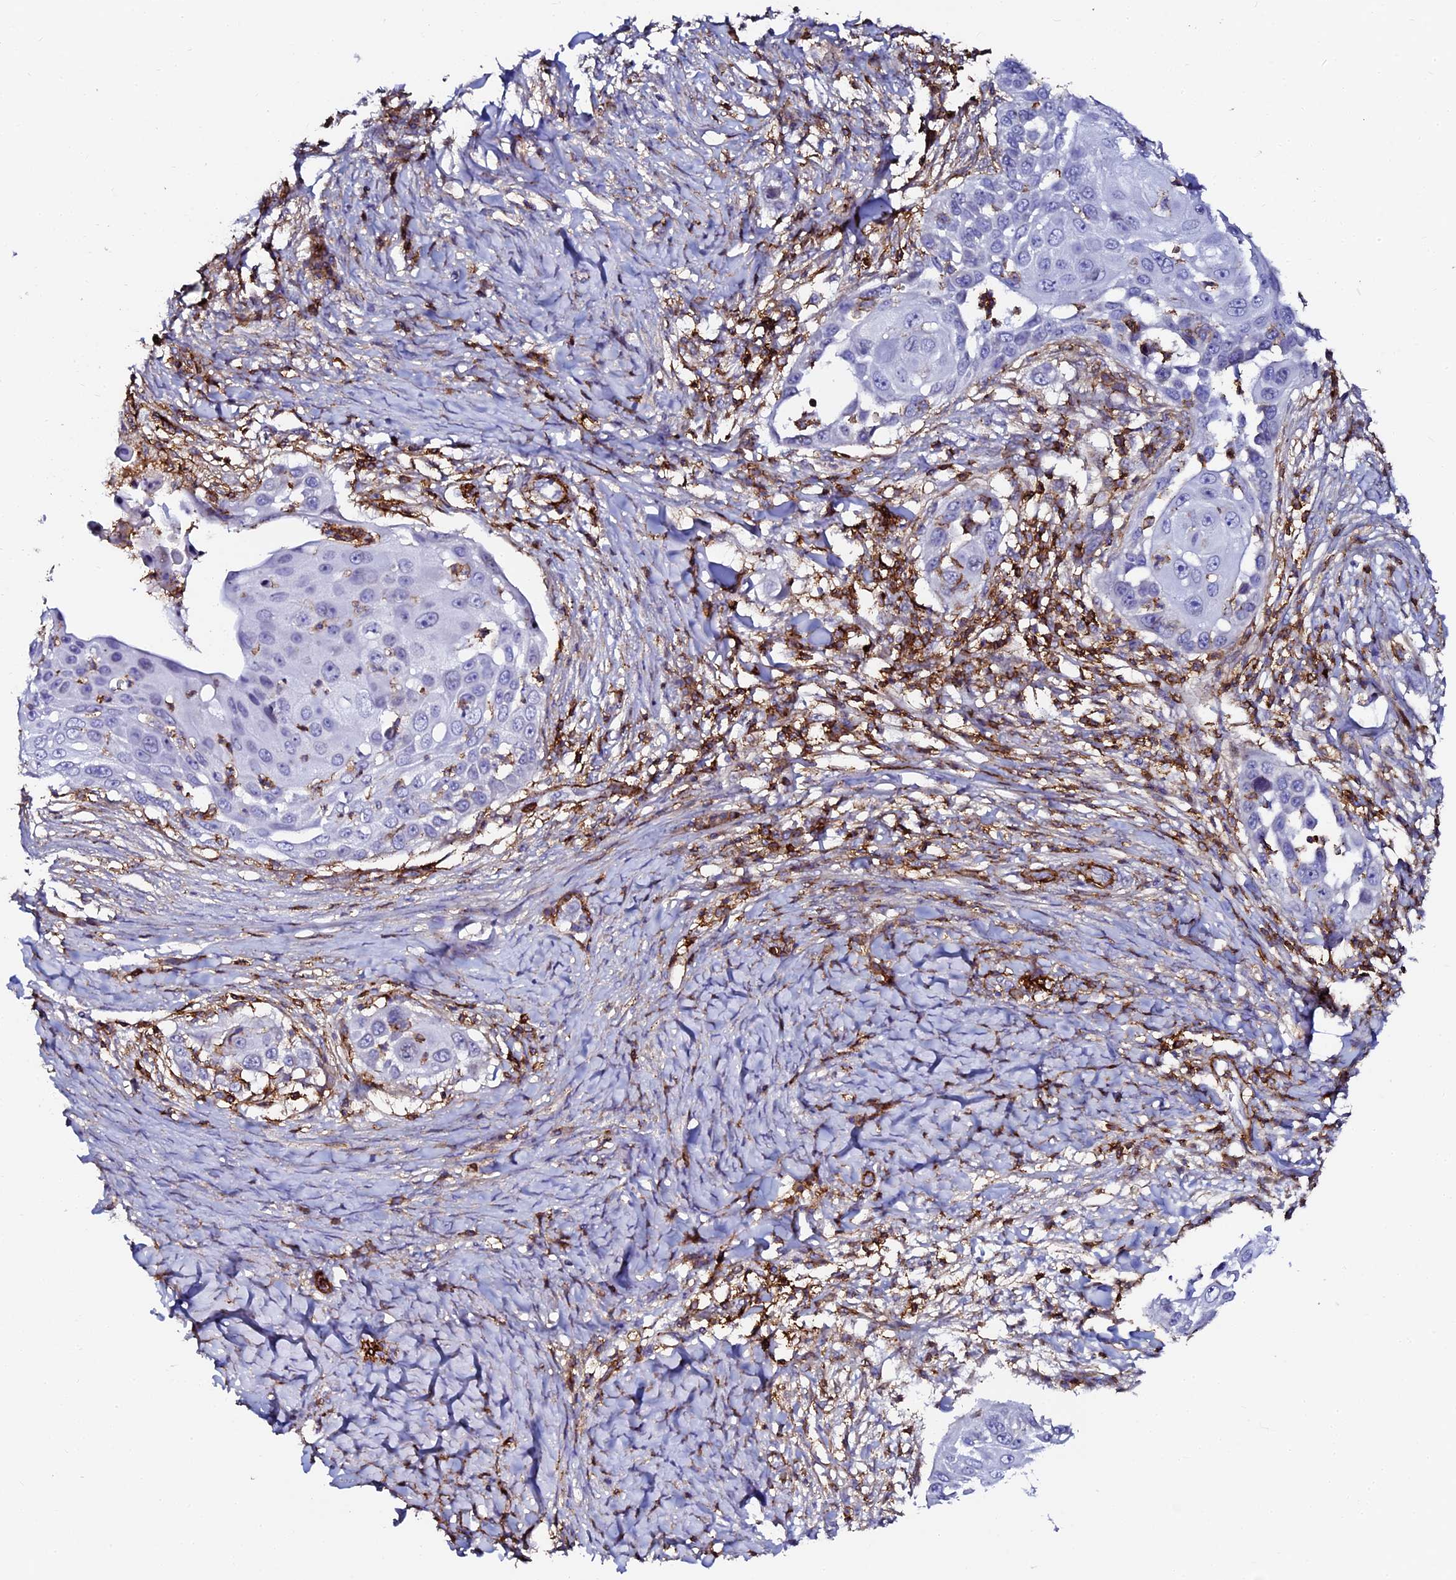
{"staining": {"intensity": "negative", "quantity": "none", "location": "none"}, "tissue": "skin cancer", "cell_type": "Tumor cells", "image_type": "cancer", "snomed": [{"axis": "morphology", "description": "Squamous cell carcinoma, NOS"}, {"axis": "topography", "description": "Skin"}], "caption": "This is an IHC micrograph of skin cancer (squamous cell carcinoma). There is no staining in tumor cells.", "gene": "AAAS", "patient": {"sex": "female", "age": 44}}